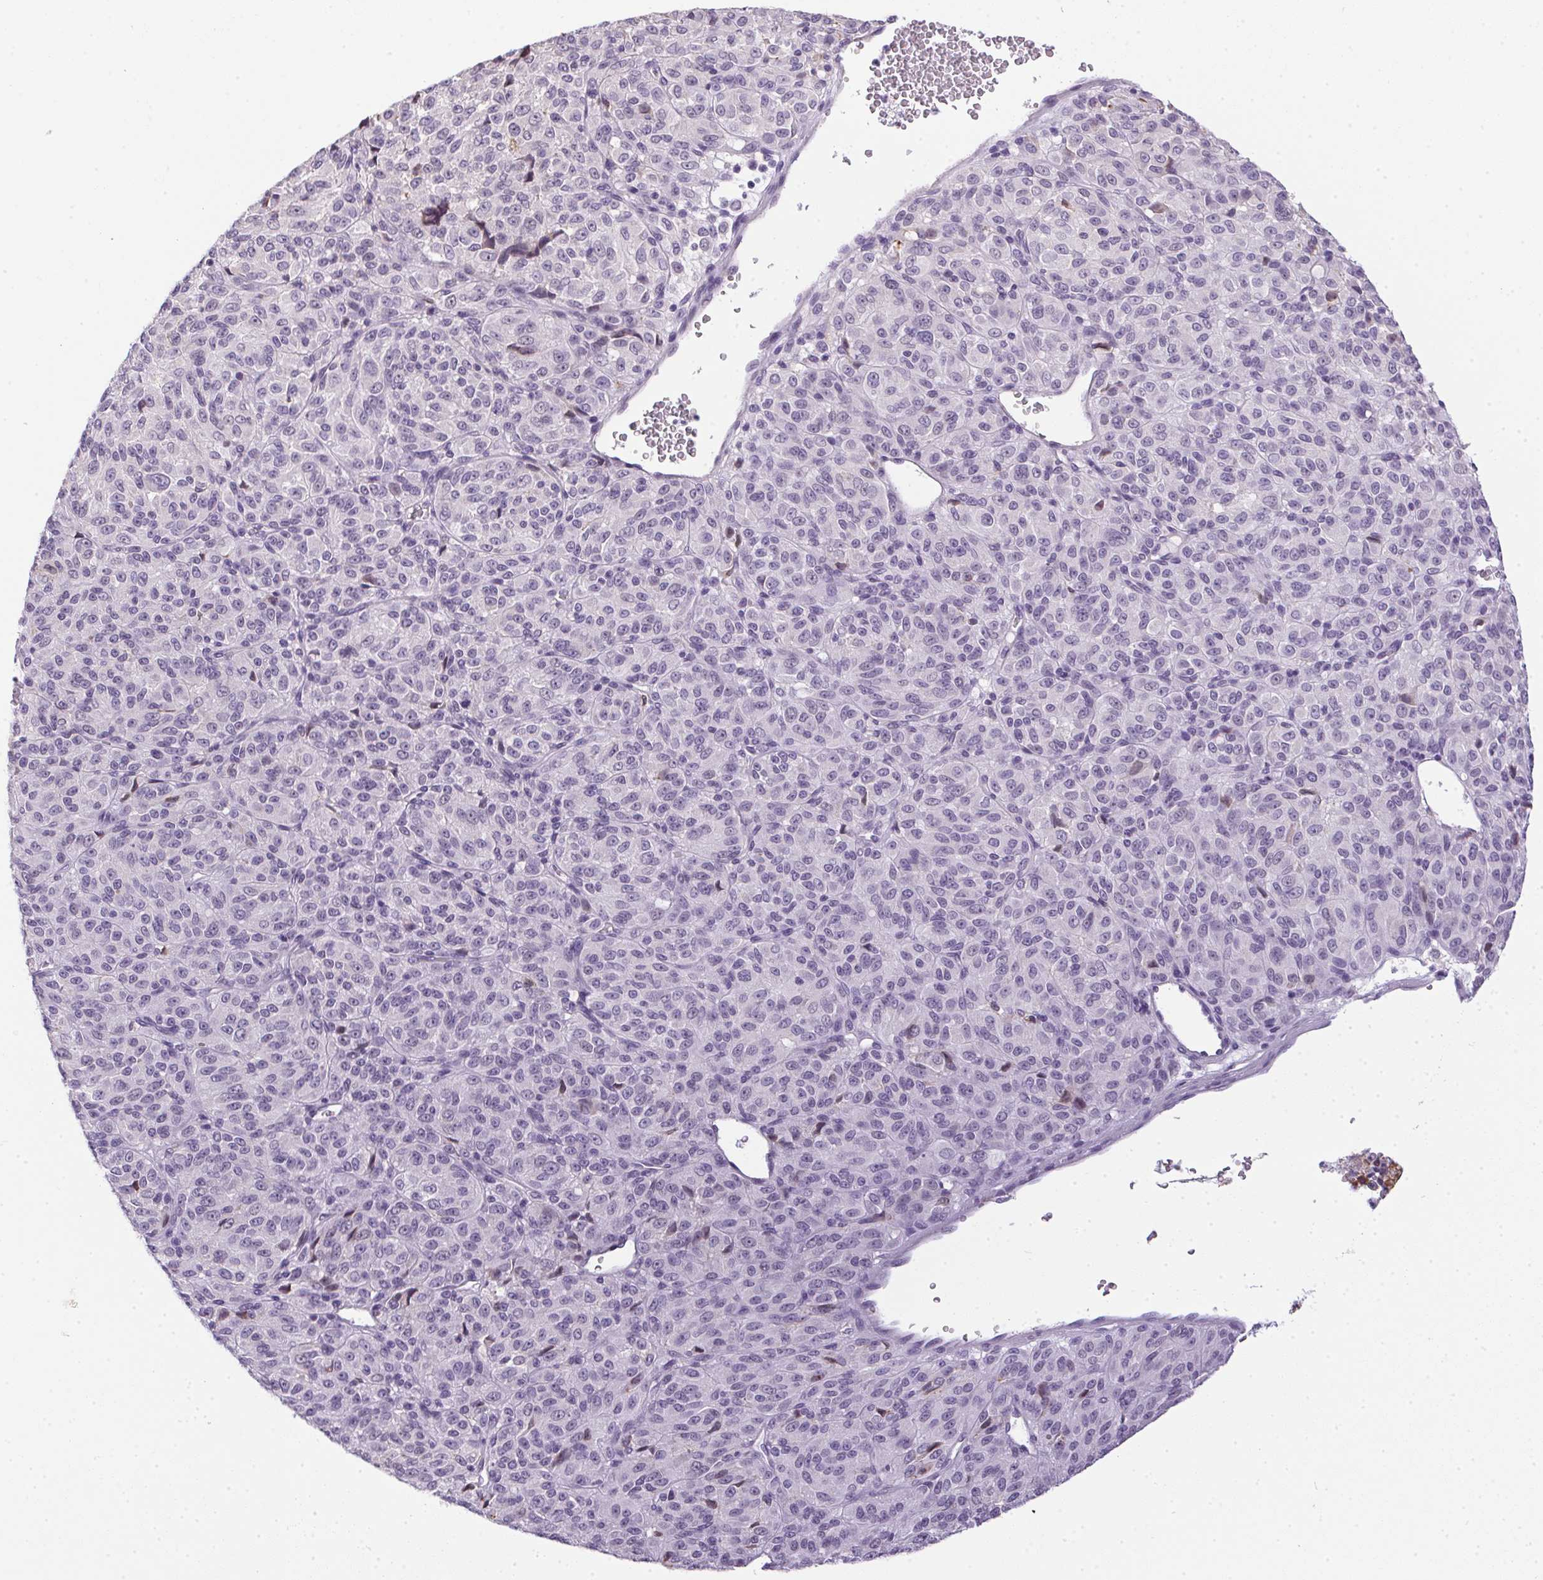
{"staining": {"intensity": "negative", "quantity": "none", "location": "none"}, "tissue": "melanoma", "cell_type": "Tumor cells", "image_type": "cancer", "snomed": [{"axis": "morphology", "description": "Malignant melanoma, Metastatic site"}, {"axis": "topography", "description": "Brain"}], "caption": "There is no significant positivity in tumor cells of melanoma.", "gene": "PRL", "patient": {"sex": "female", "age": 56}}